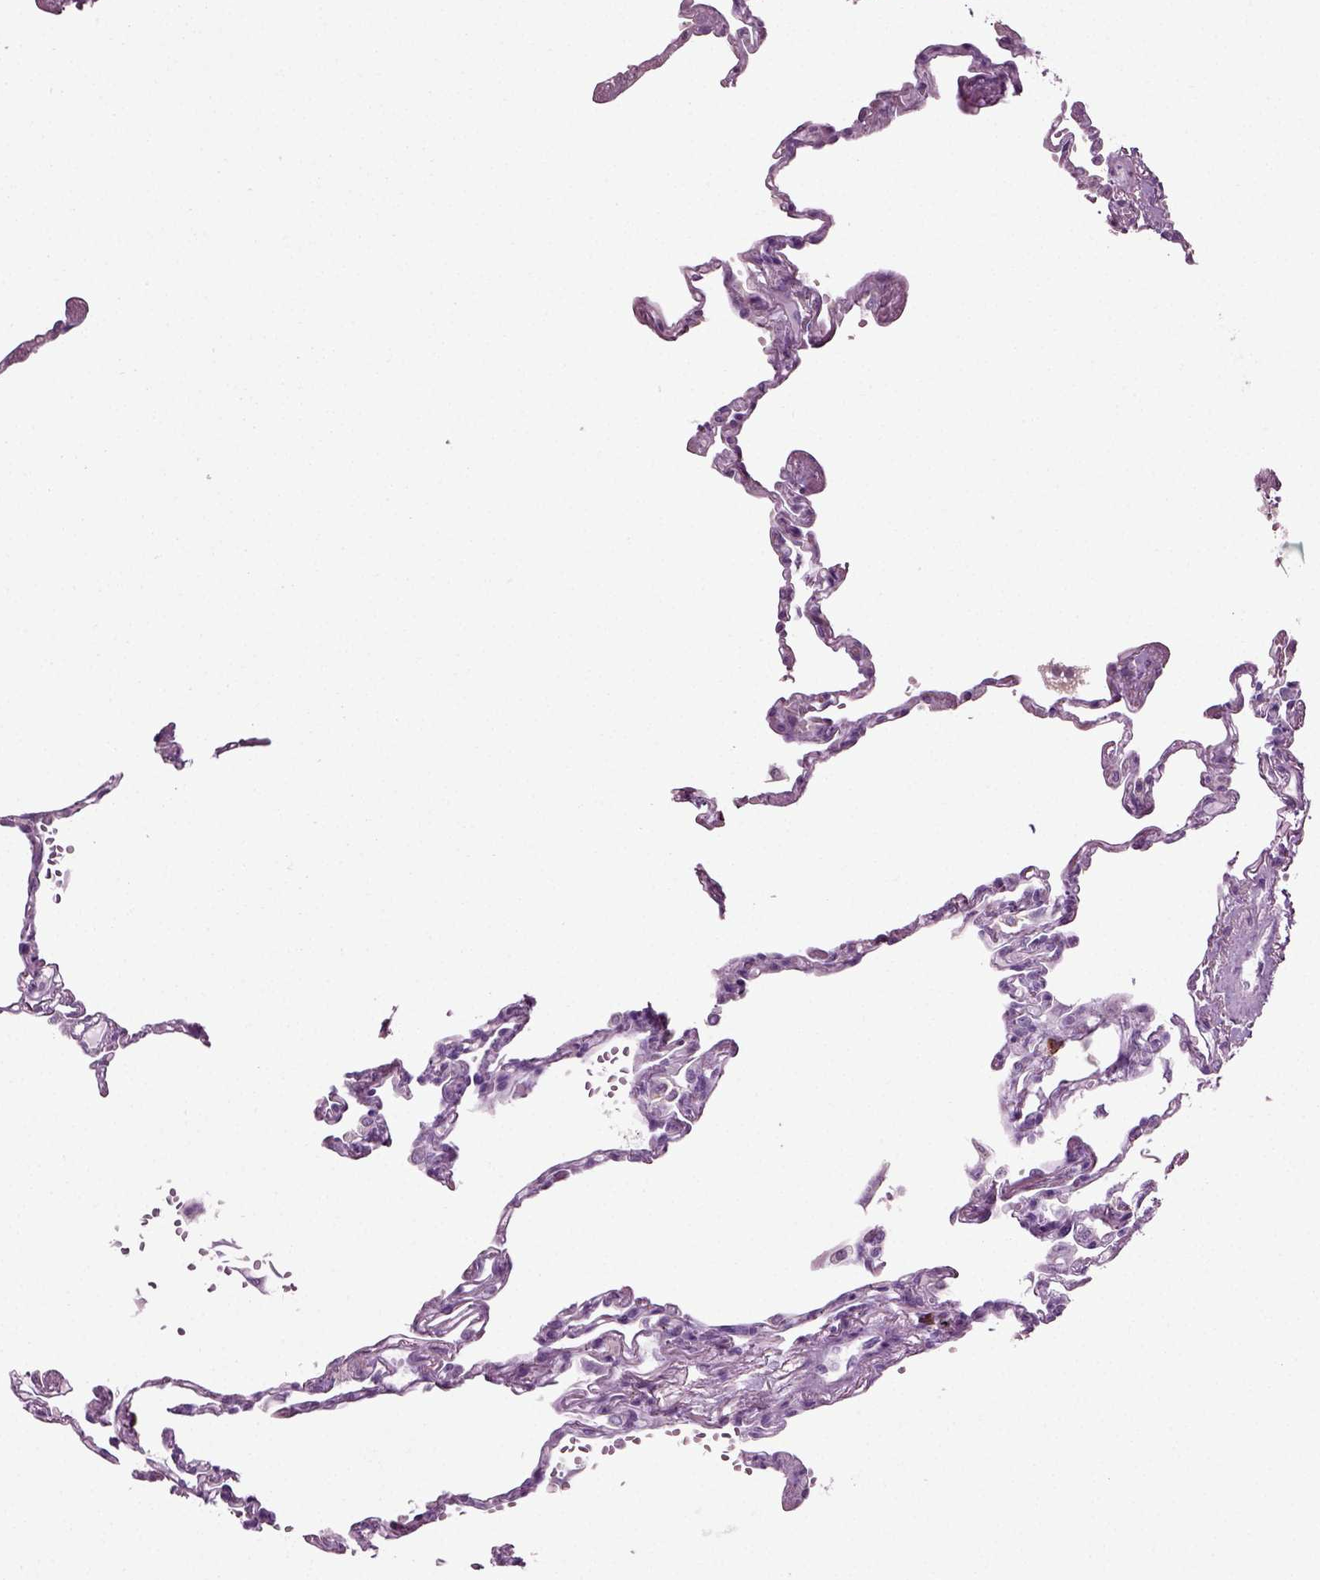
{"staining": {"intensity": "negative", "quantity": "none", "location": "none"}, "tissue": "lung", "cell_type": "Alveolar cells", "image_type": "normal", "snomed": [{"axis": "morphology", "description": "Normal tissue, NOS"}, {"axis": "topography", "description": "Lung"}], "caption": "Histopathology image shows no significant protein staining in alveolar cells of normal lung. Nuclei are stained in blue.", "gene": "SLC26A8", "patient": {"sex": "male", "age": 78}}